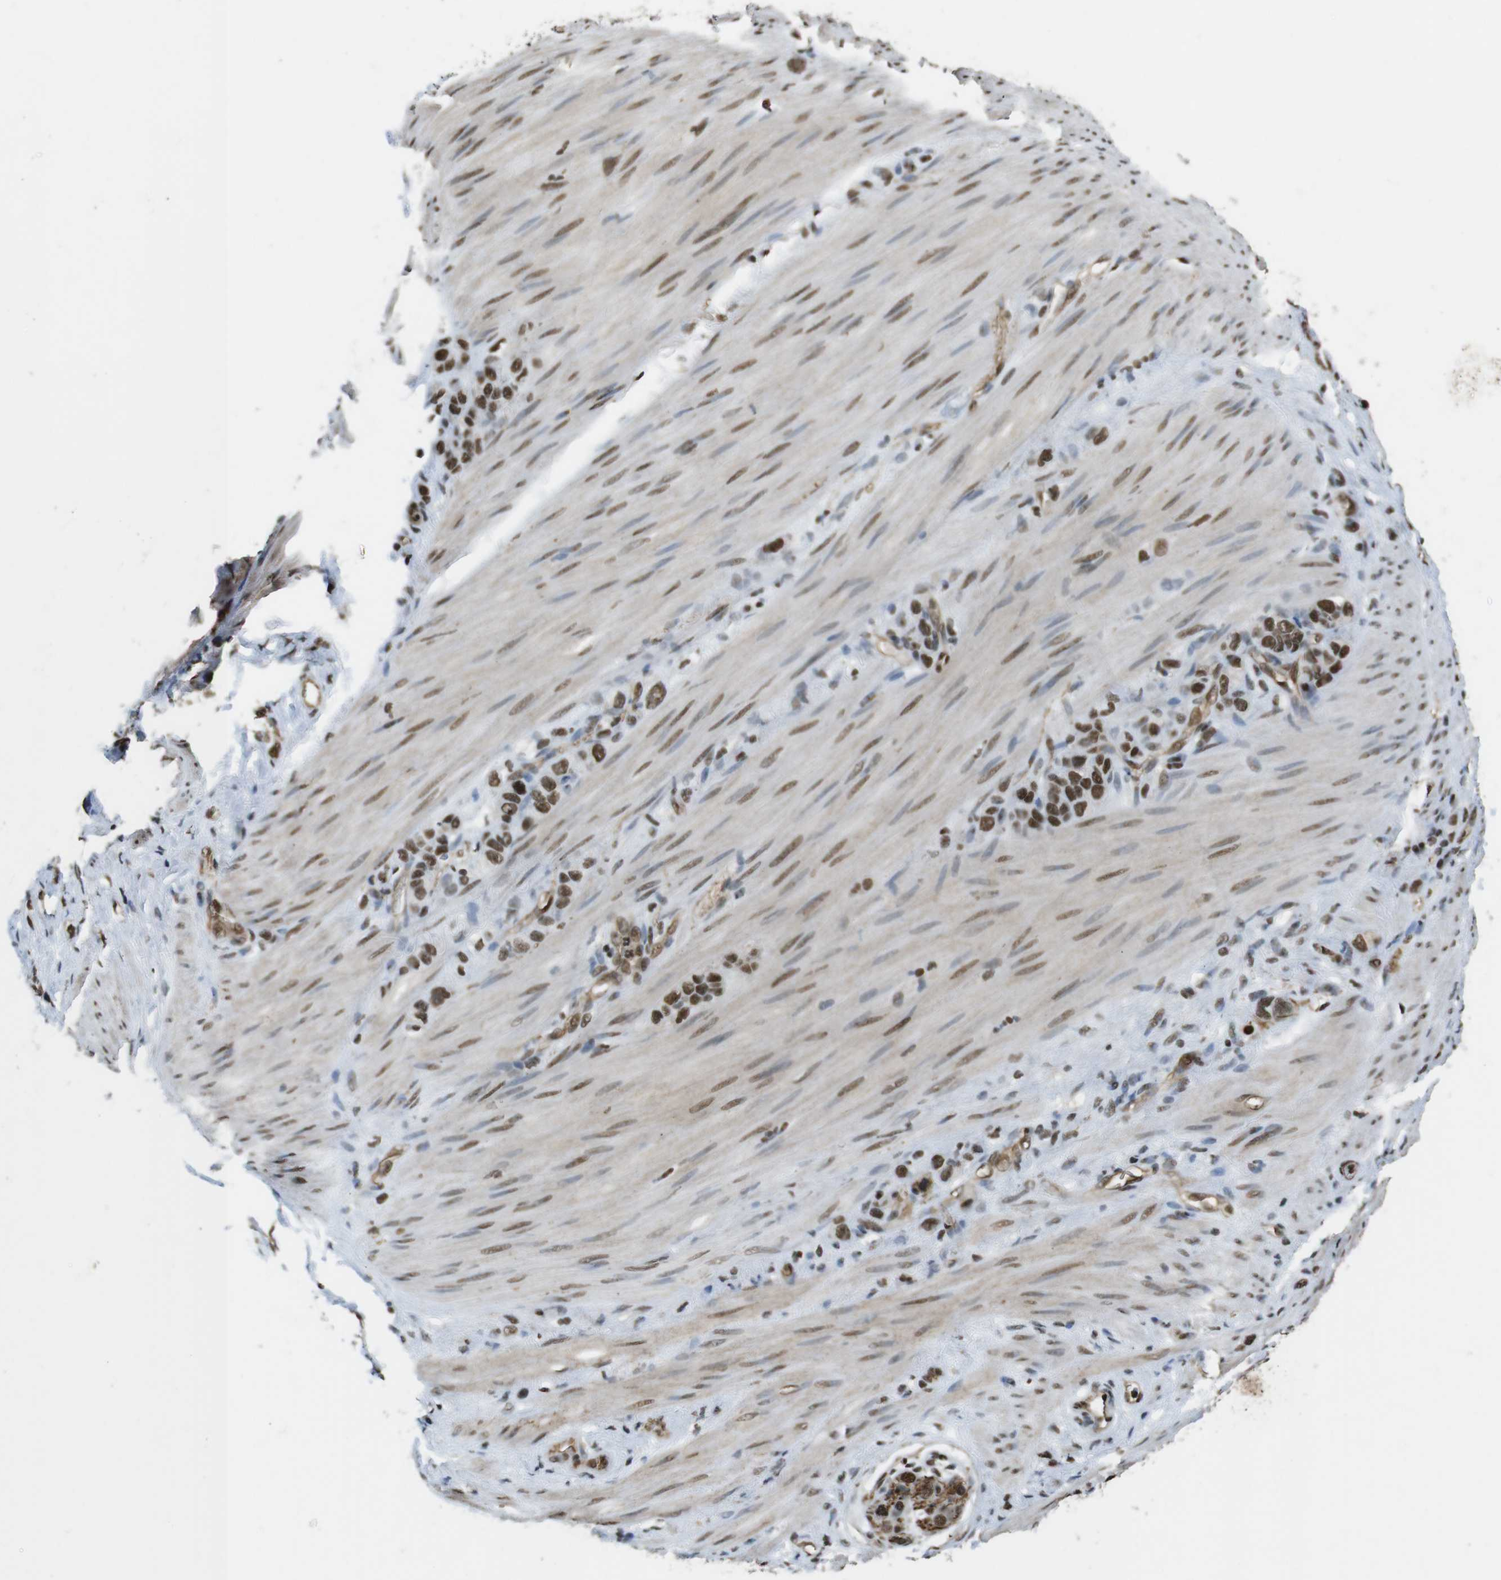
{"staining": {"intensity": "moderate", "quantity": ">75%", "location": "nuclear"}, "tissue": "stomach cancer", "cell_type": "Tumor cells", "image_type": "cancer", "snomed": [{"axis": "morphology", "description": "Adenocarcinoma, NOS"}, {"axis": "morphology", "description": "Adenocarcinoma, High grade"}, {"axis": "topography", "description": "Stomach, upper"}, {"axis": "topography", "description": "Stomach, lower"}], "caption": "Moderate nuclear staining is appreciated in about >75% of tumor cells in stomach cancer.", "gene": "CSNK2B", "patient": {"sex": "female", "age": 65}}